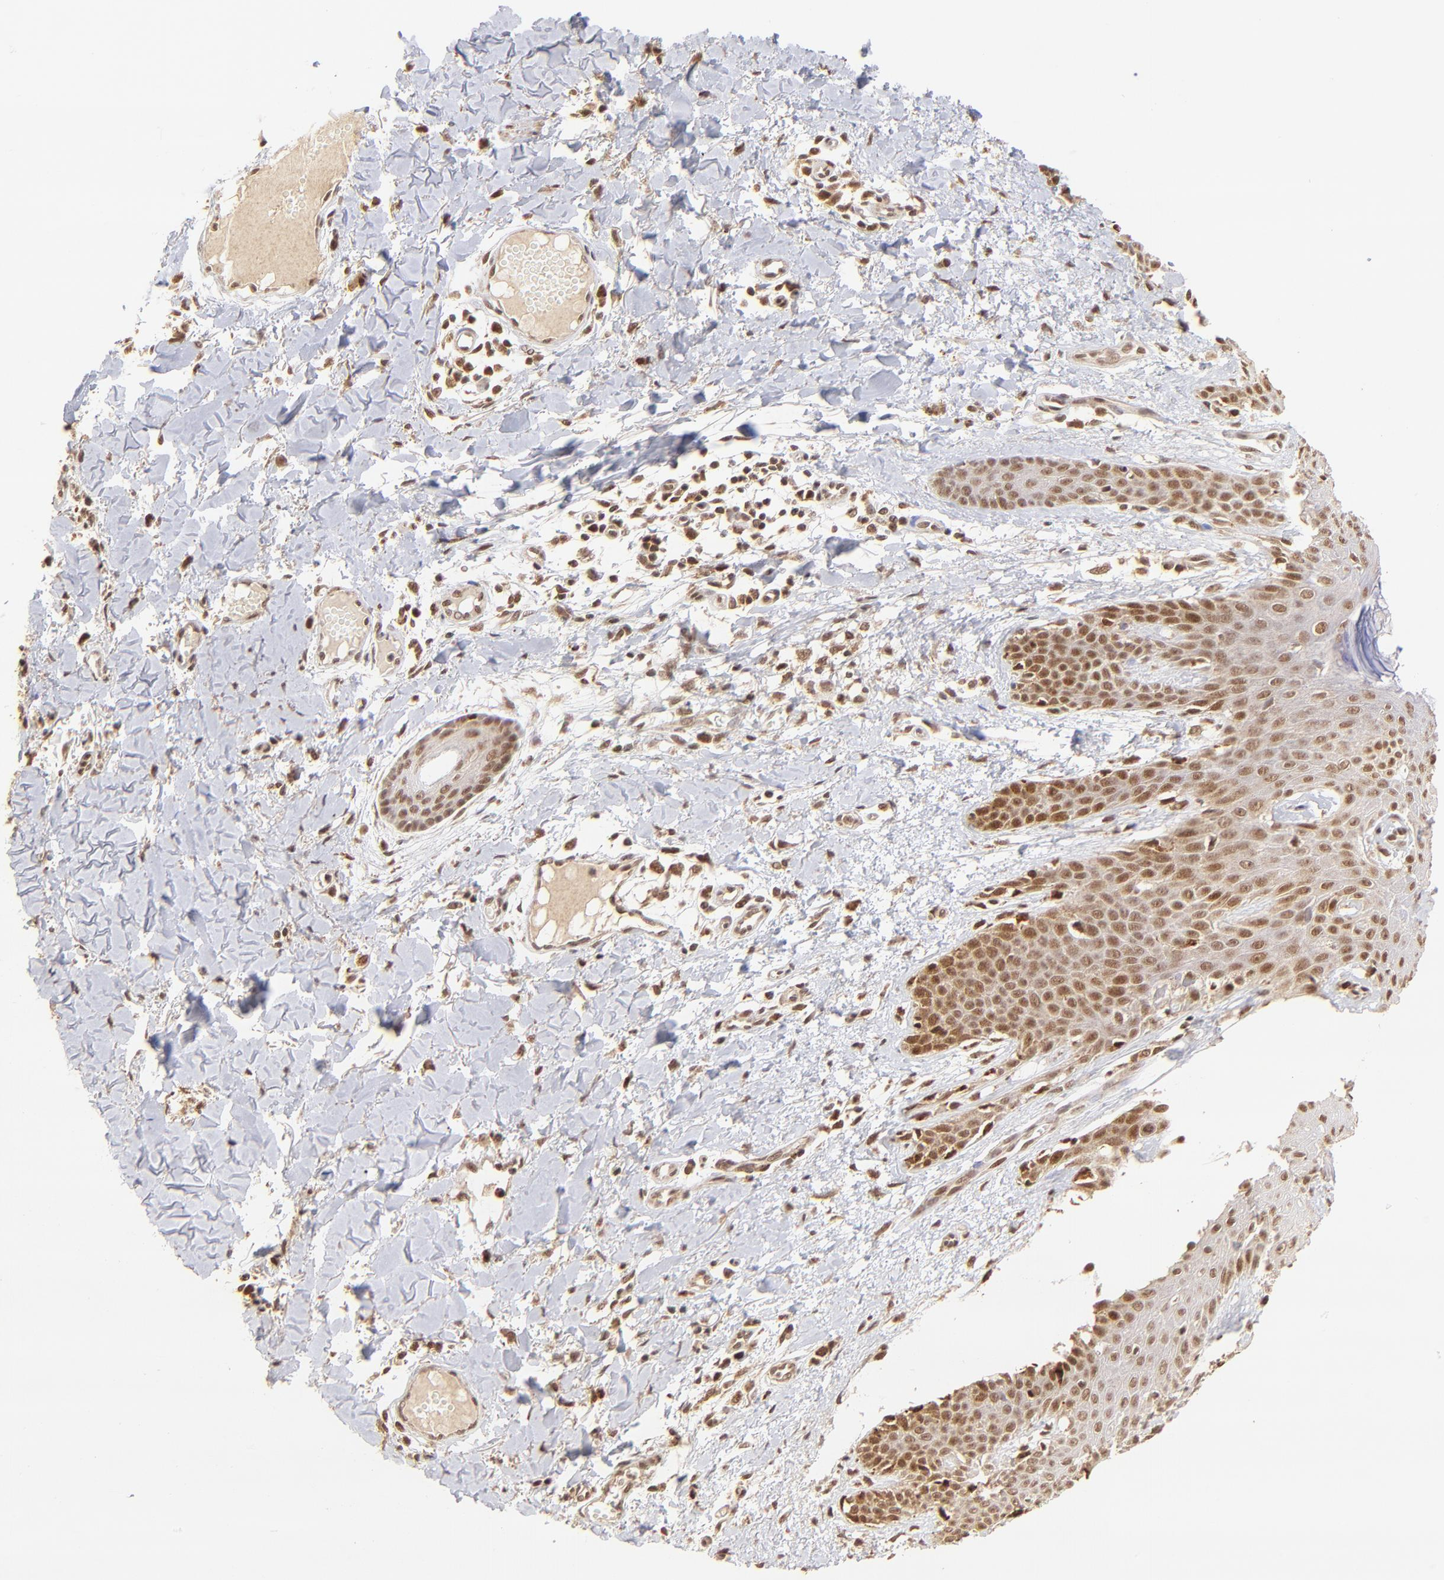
{"staining": {"intensity": "moderate", "quantity": ">75%", "location": "cytoplasmic/membranous,nuclear"}, "tissue": "skin cancer", "cell_type": "Tumor cells", "image_type": "cancer", "snomed": [{"axis": "morphology", "description": "Basal cell carcinoma"}, {"axis": "topography", "description": "Skin"}], "caption": "Human skin cancer (basal cell carcinoma) stained with a brown dye exhibits moderate cytoplasmic/membranous and nuclear positive positivity in approximately >75% of tumor cells.", "gene": "MED15", "patient": {"sex": "male", "age": 67}}